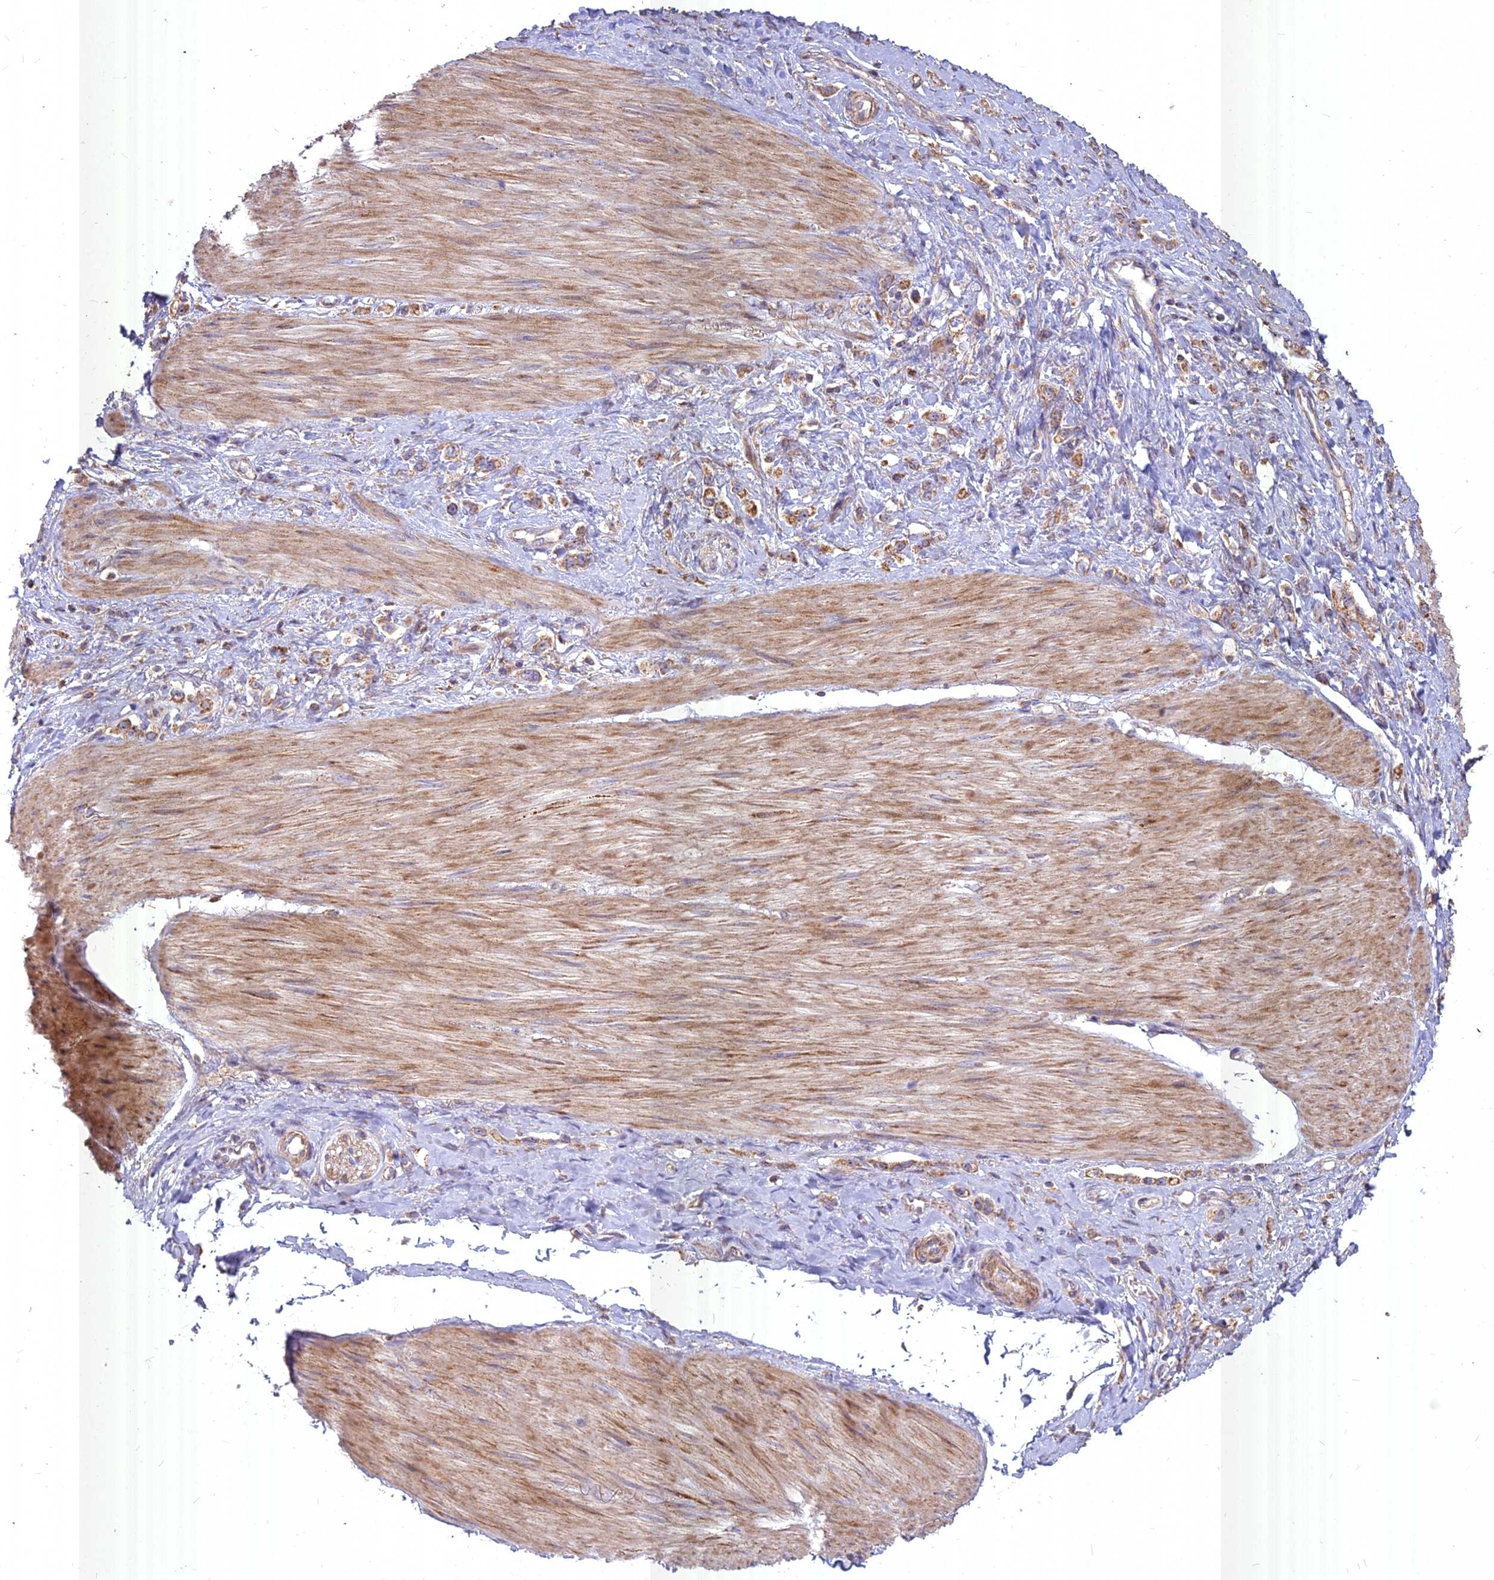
{"staining": {"intensity": "moderate", "quantity": ">75%", "location": "cytoplasmic/membranous"}, "tissue": "stomach cancer", "cell_type": "Tumor cells", "image_type": "cancer", "snomed": [{"axis": "morphology", "description": "Adenocarcinoma, NOS"}, {"axis": "topography", "description": "Stomach"}], "caption": "DAB immunohistochemical staining of stomach cancer (adenocarcinoma) exhibits moderate cytoplasmic/membranous protein staining in approximately >75% of tumor cells.", "gene": "COX11", "patient": {"sex": "female", "age": 65}}